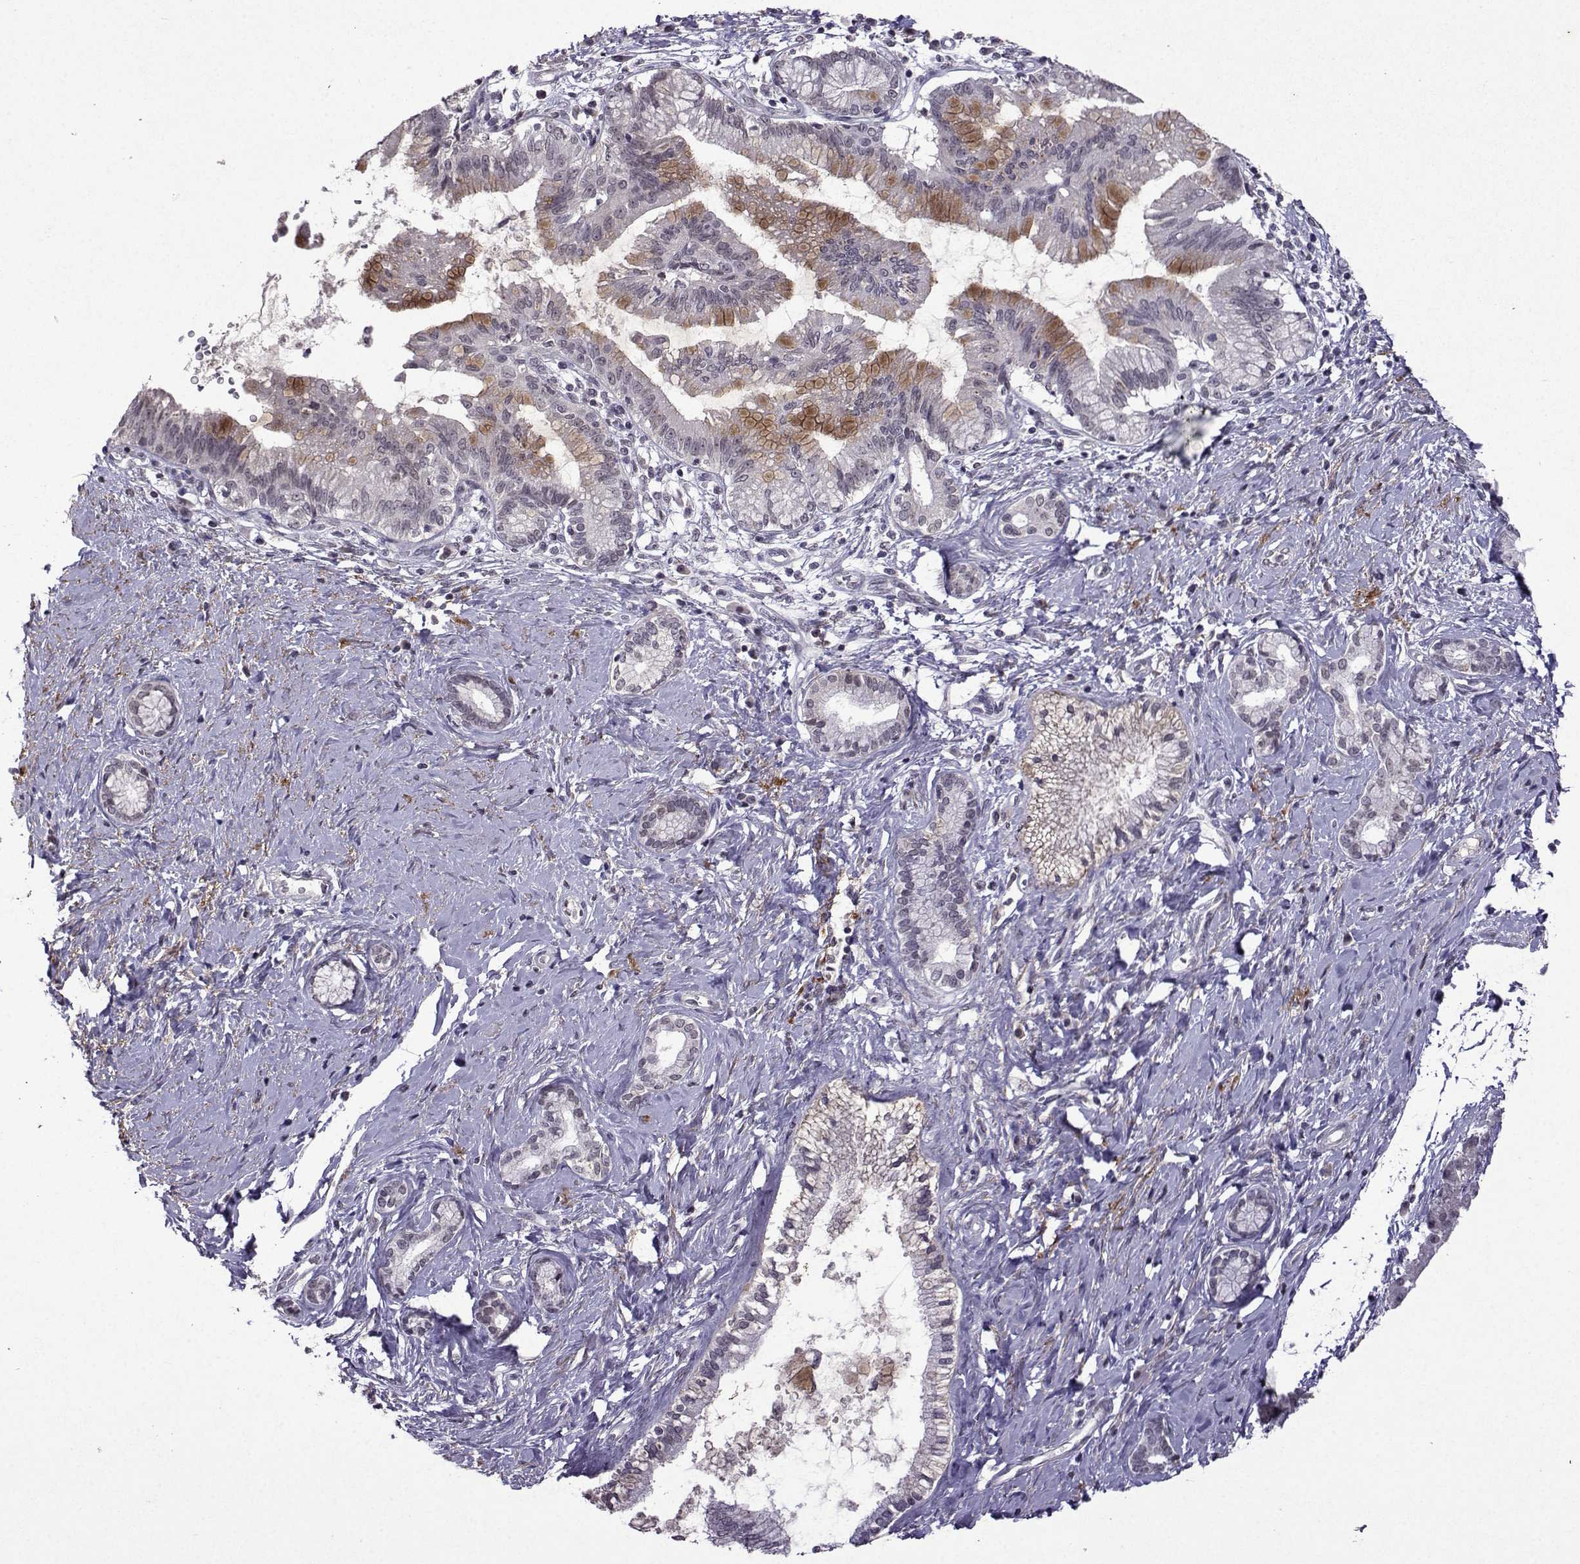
{"staining": {"intensity": "moderate", "quantity": "<25%", "location": "cytoplasmic/membranous"}, "tissue": "pancreatic cancer", "cell_type": "Tumor cells", "image_type": "cancer", "snomed": [{"axis": "morphology", "description": "Adenocarcinoma, NOS"}, {"axis": "topography", "description": "Pancreas"}], "caption": "Pancreatic cancer (adenocarcinoma) stained with immunohistochemistry exhibits moderate cytoplasmic/membranous expression in approximately <25% of tumor cells.", "gene": "CCL28", "patient": {"sex": "female", "age": 73}}